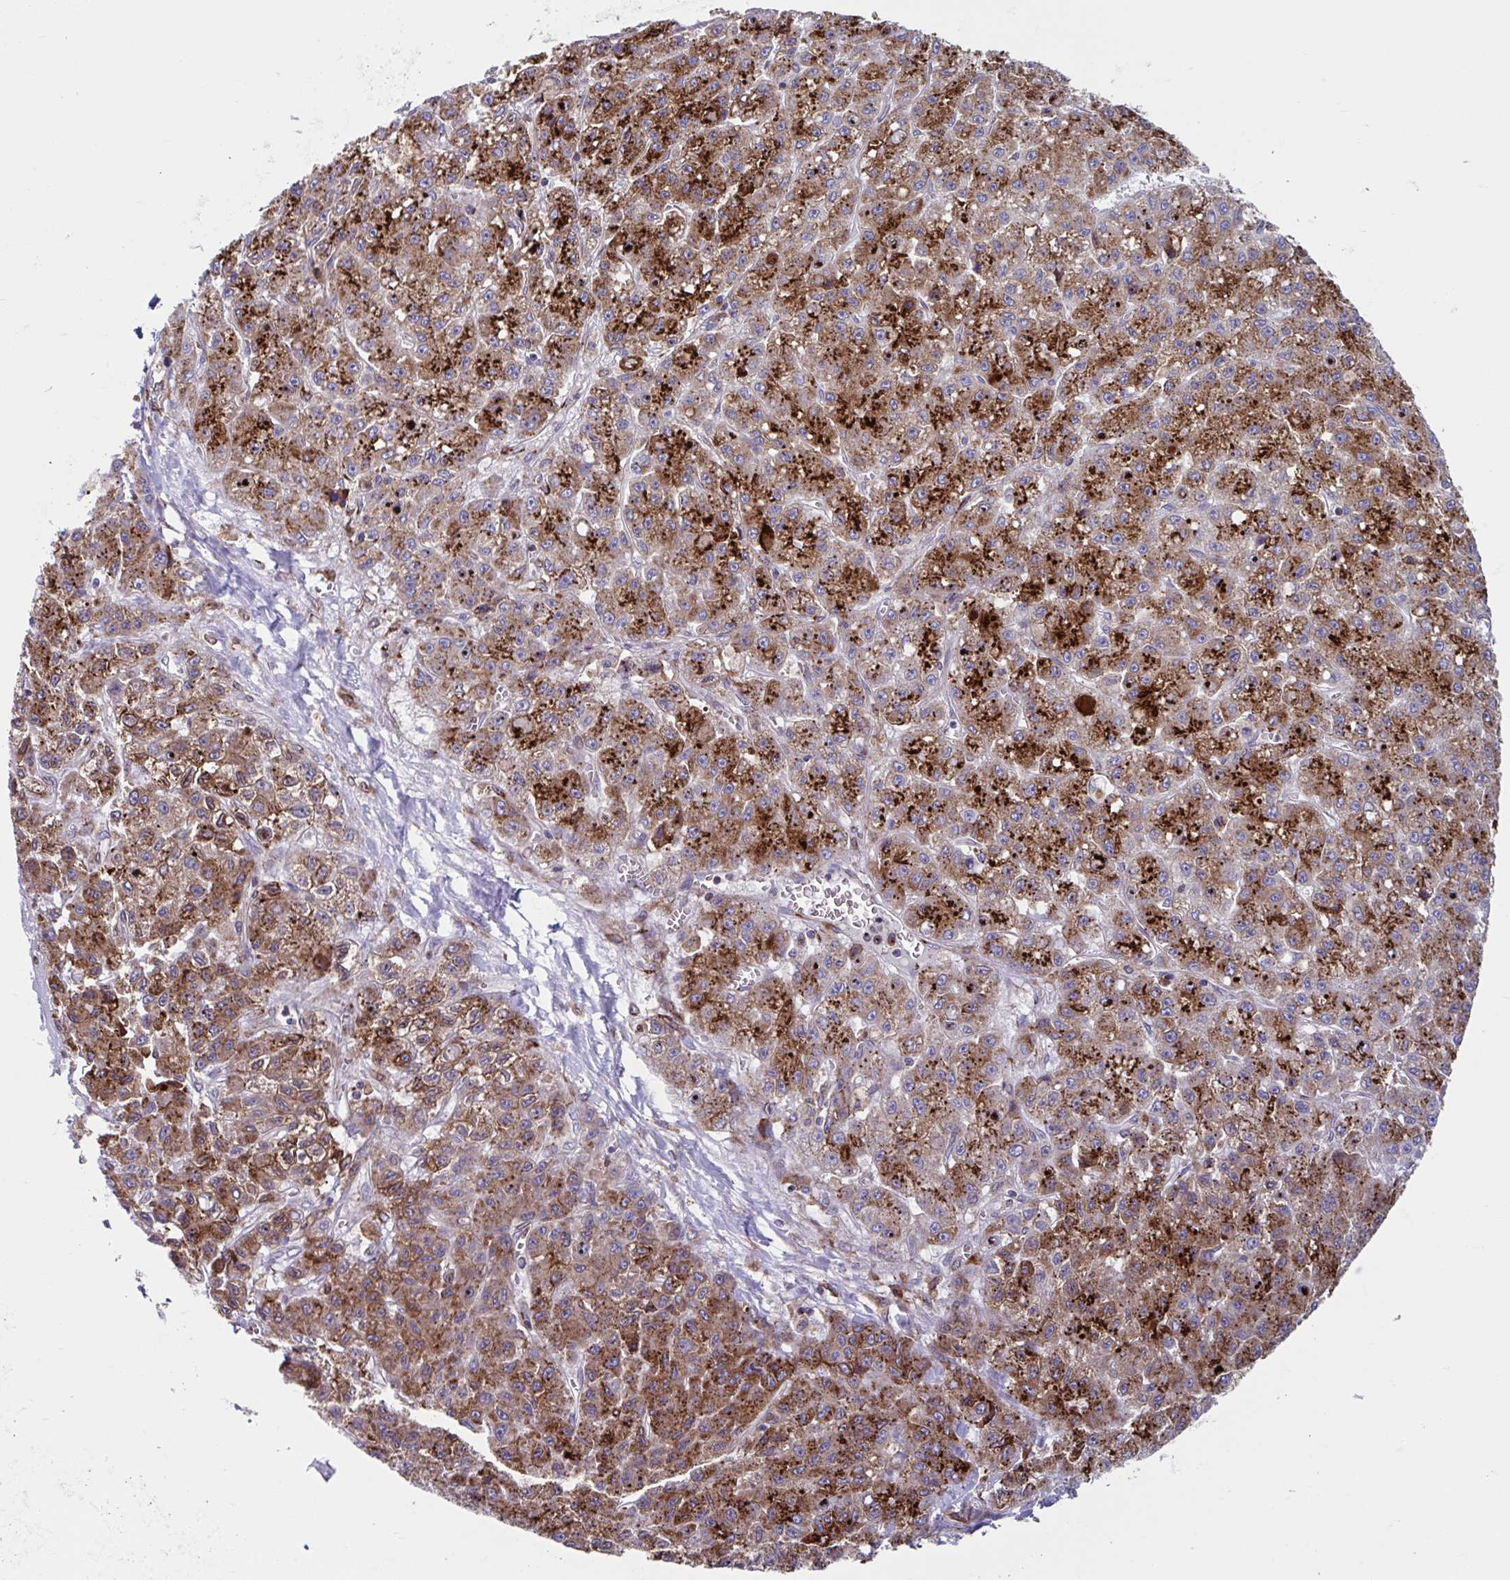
{"staining": {"intensity": "strong", "quantity": ">75%", "location": "cytoplasmic/membranous"}, "tissue": "liver cancer", "cell_type": "Tumor cells", "image_type": "cancer", "snomed": [{"axis": "morphology", "description": "Carcinoma, Hepatocellular, NOS"}, {"axis": "topography", "description": "Liver"}], "caption": "IHC histopathology image of human liver cancer stained for a protein (brown), which exhibits high levels of strong cytoplasmic/membranous expression in approximately >75% of tumor cells.", "gene": "RFK", "patient": {"sex": "male", "age": 70}}